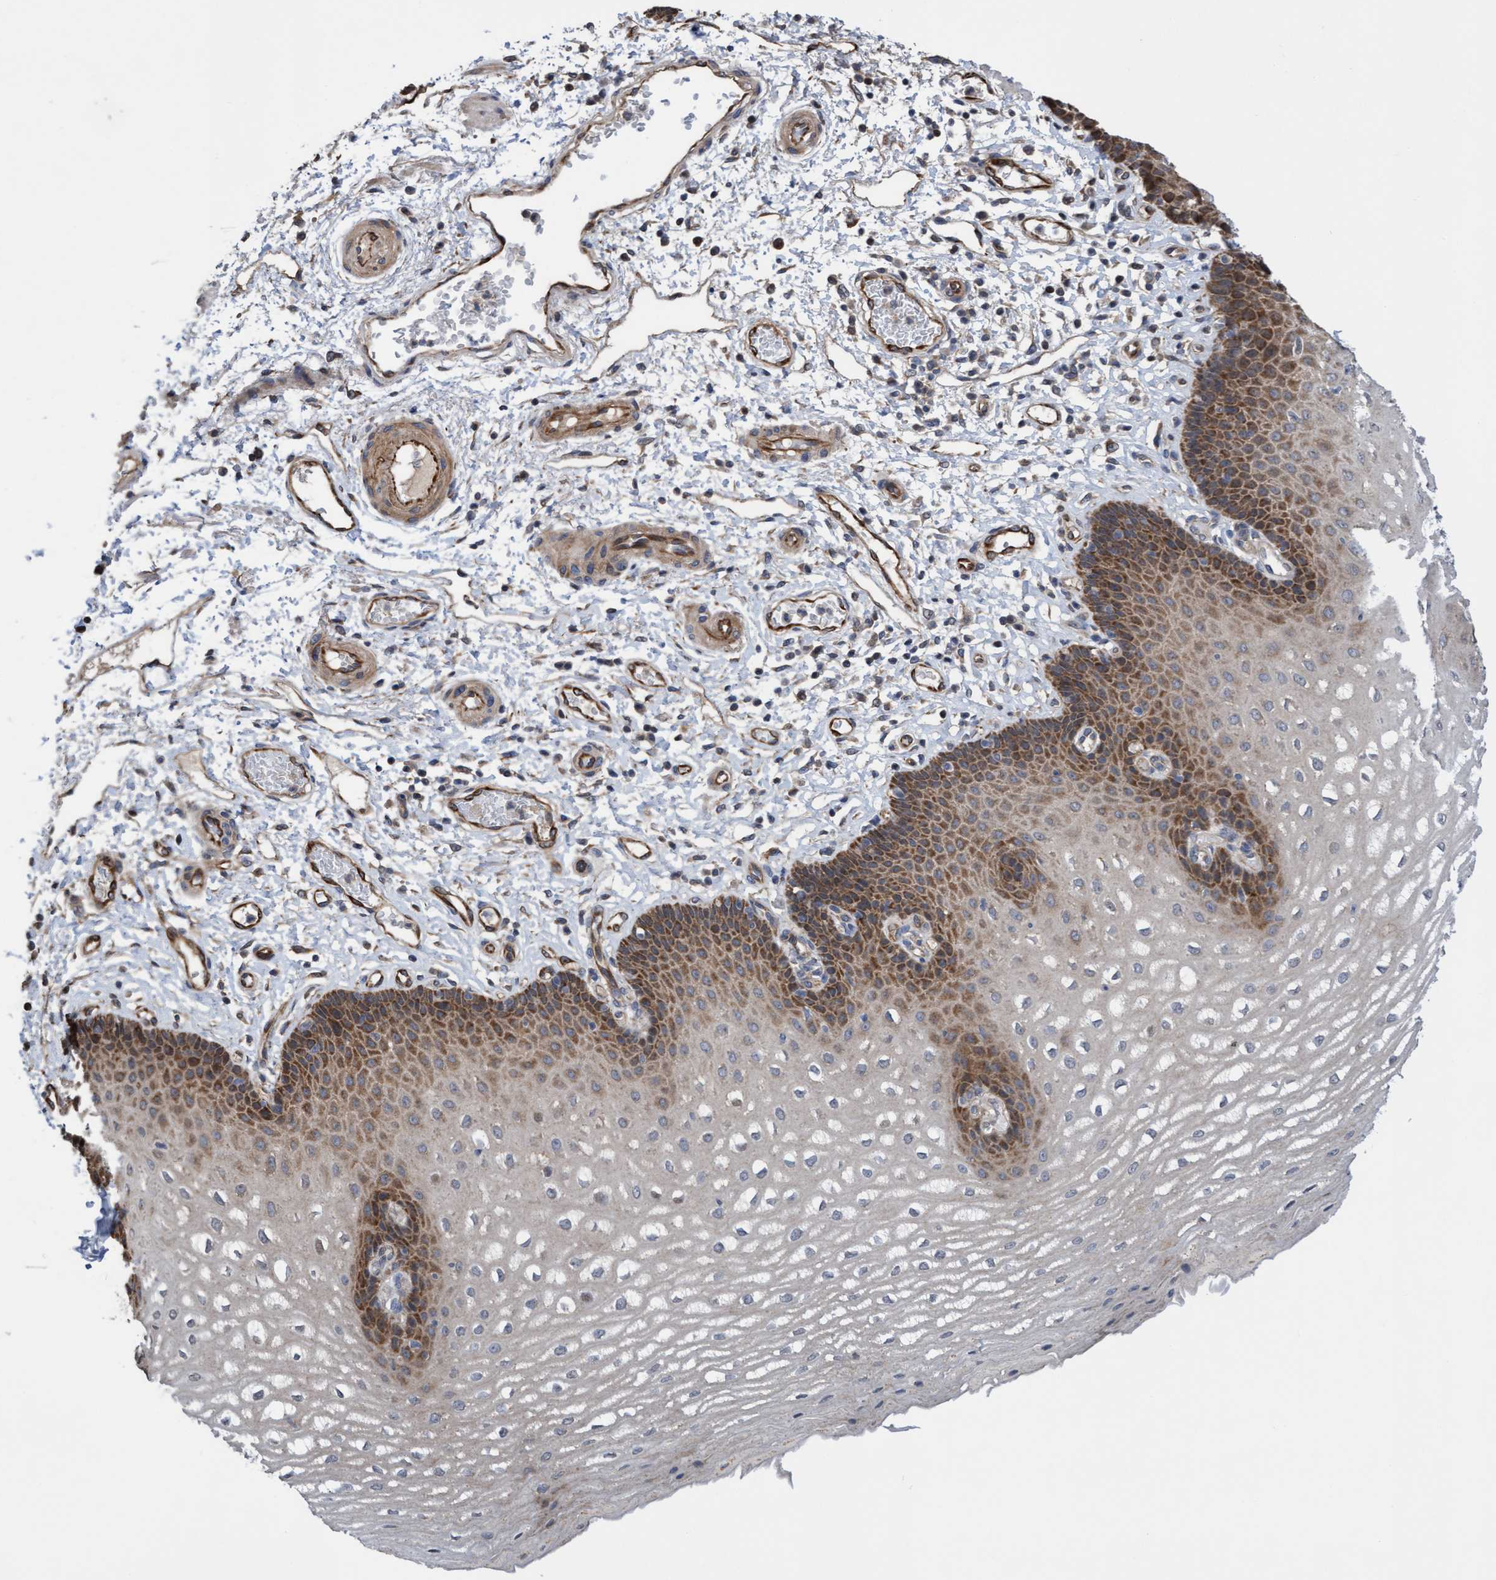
{"staining": {"intensity": "moderate", "quantity": "25%-75%", "location": "cytoplasmic/membranous"}, "tissue": "esophagus", "cell_type": "Squamous epithelial cells", "image_type": "normal", "snomed": [{"axis": "morphology", "description": "Normal tissue, NOS"}, {"axis": "topography", "description": "Esophagus"}], "caption": "A brown stain highlights moderate cytoplasmic/membranous expression of a protein in squamous epithelial cells of benign human esophagus.", "gene": "ITFG1", "patient": {"sex": "male", "age": 54}}